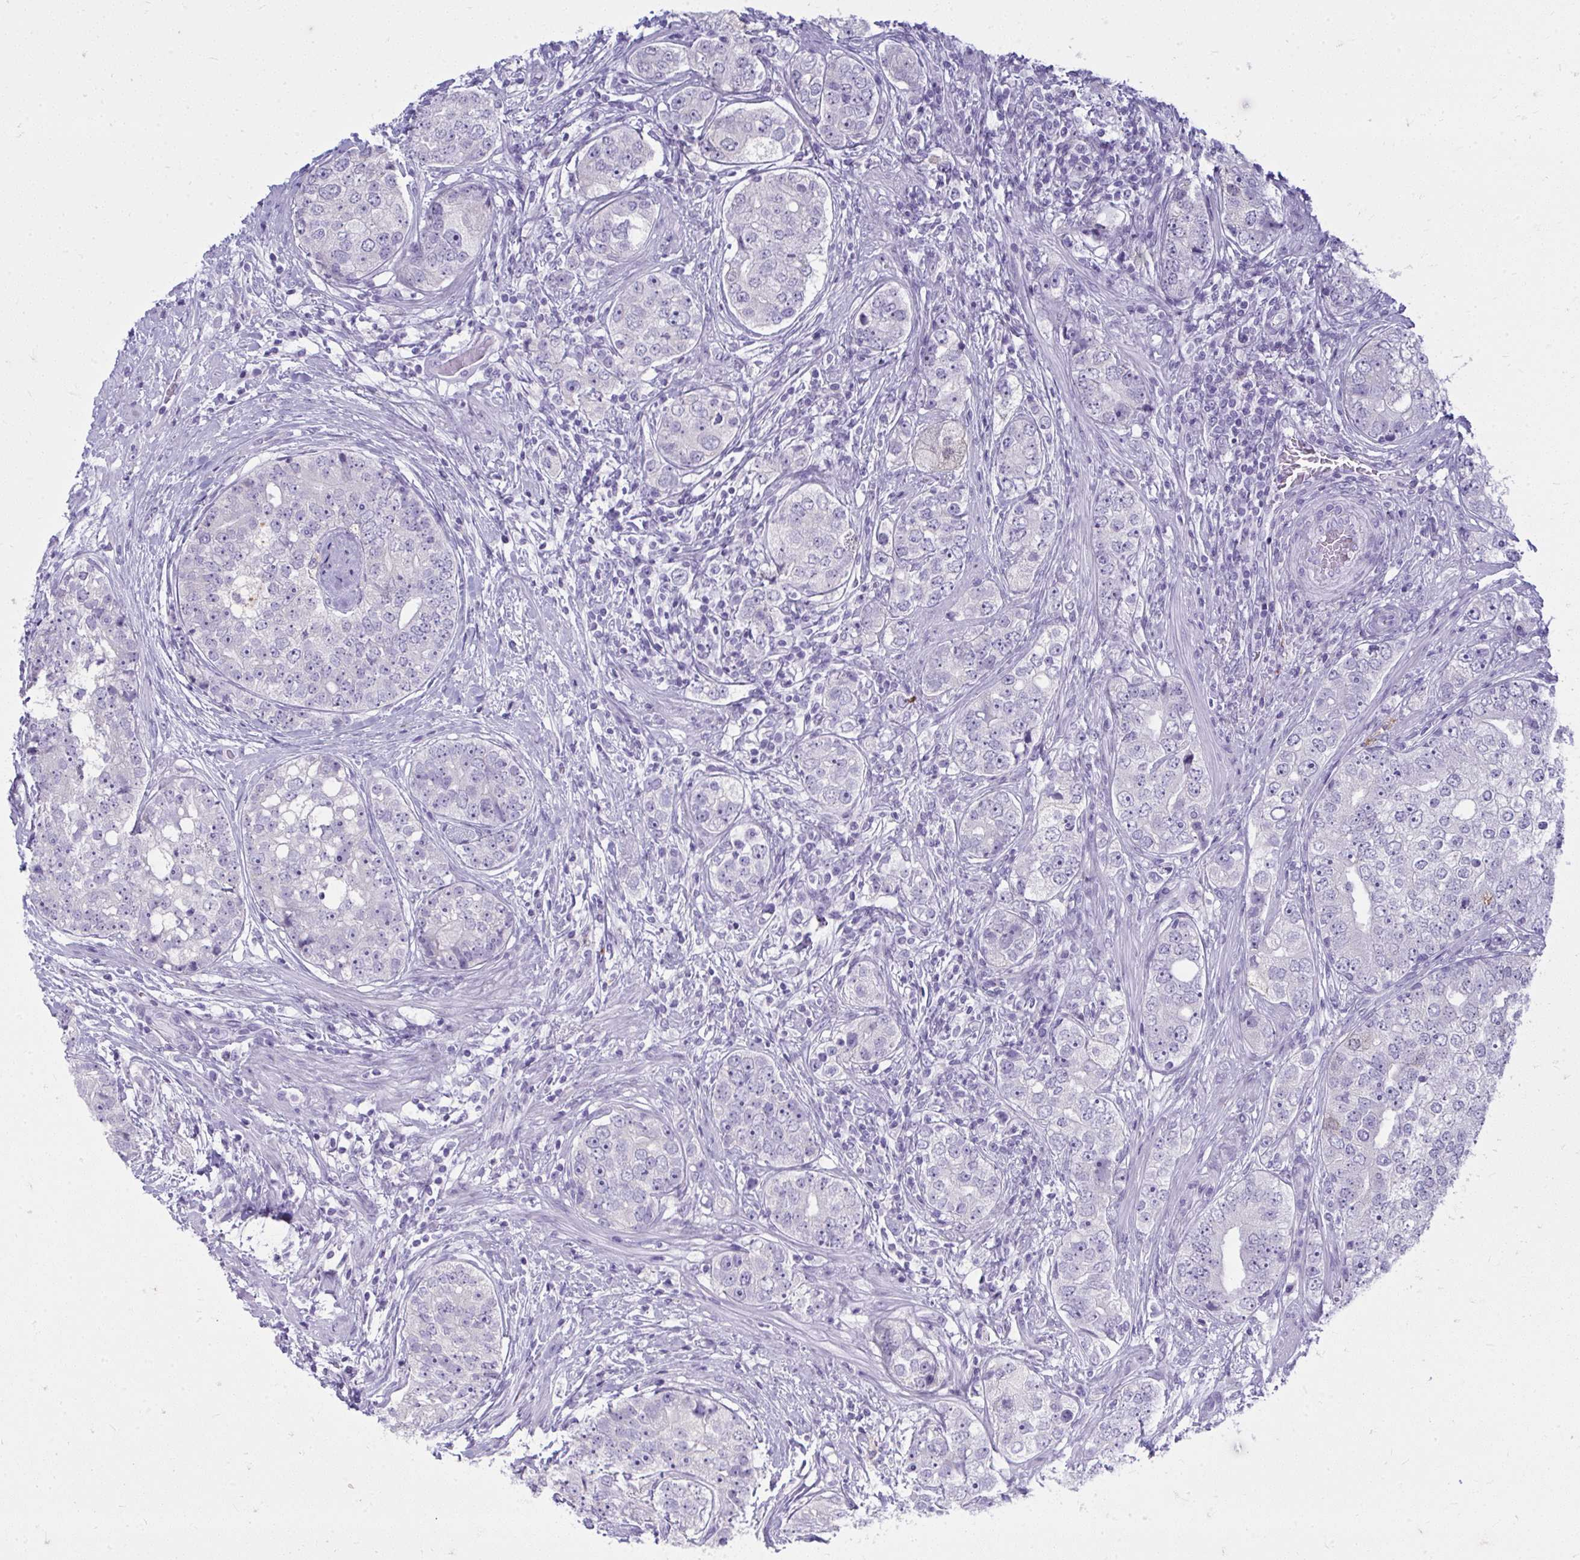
{"staining": {"intensity": "negative", "quantity": "none", "location": "none"}, "tissue": "prostate cancer", "cell_type": "Tumor cells", "image_type": "cancer", "snomed": [{"axis": "morphology", "description": "Adenocarcinoma, High grade"}, {"axis": "topography", "description": "Prostate"}], "caption": "Immunohistochemical staining of prostate cancer (adenocarcinoma (high-grade)) demonstrates no significant staining in tumor cells. (Stains: DAB (3,3'-diaminobenzidine) IHC with hematoxylin counter stain, Microscopy: brightfield microscopy at high magnification).", "gene": "QDPR", "patient": {"sex": "male", "age": 60}}